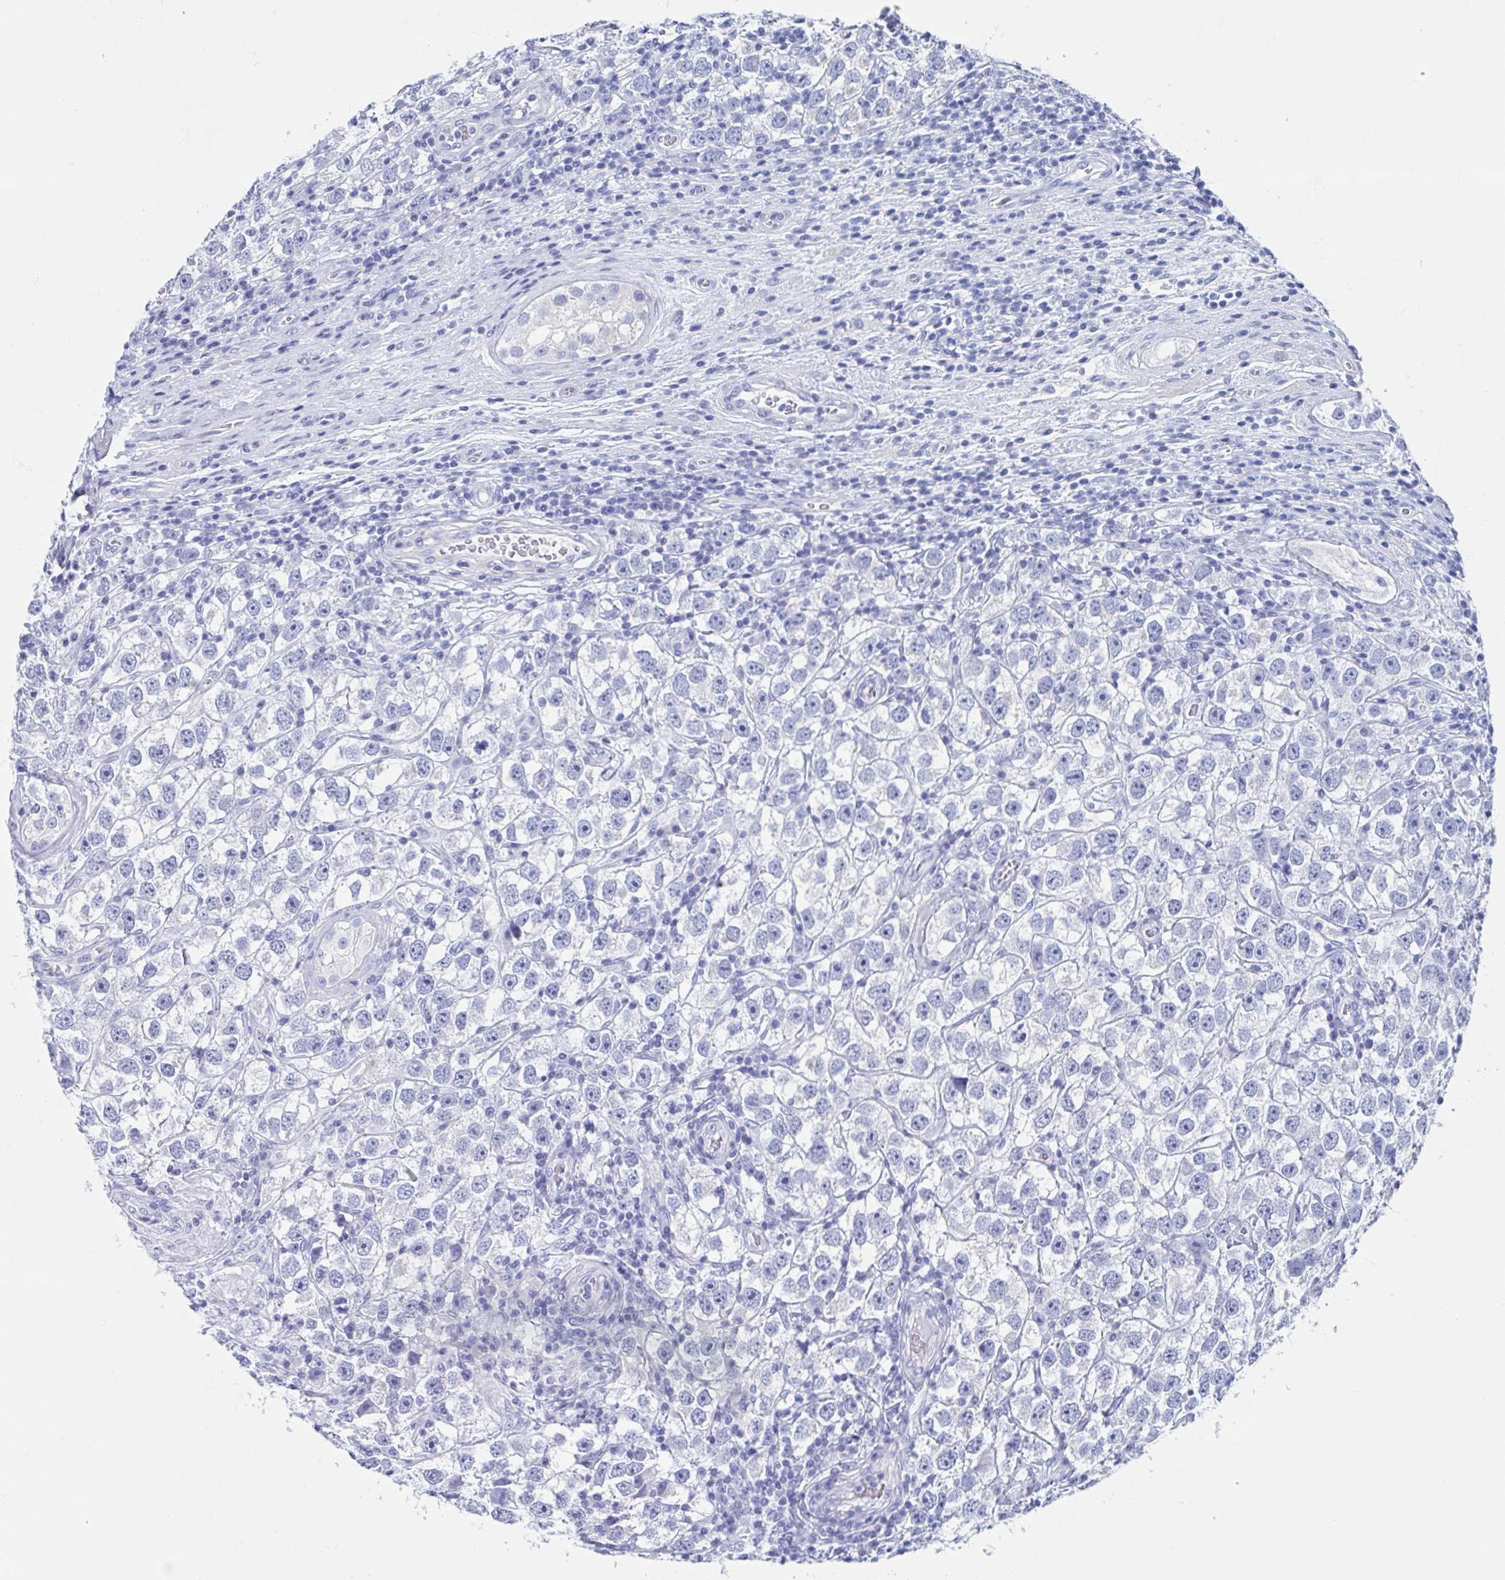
{"staining": {"intensity": "negative", "quantity": "none", "location": "none"}, "tissue": "testis cancer", "cell_type": "Tumor cells", "image_type": "cancer", "snomed": [{"axis": "morphology", "description": "Seminoma, NOS"}, {"axis": "topography", "description": "Testis"}], "caption": "The photomicrograph exhibits no staining of tumor cells in testis cancer (seminoma).", "gene": "SHCBP1L", "patient": {"sex": "male", "age": 26}}